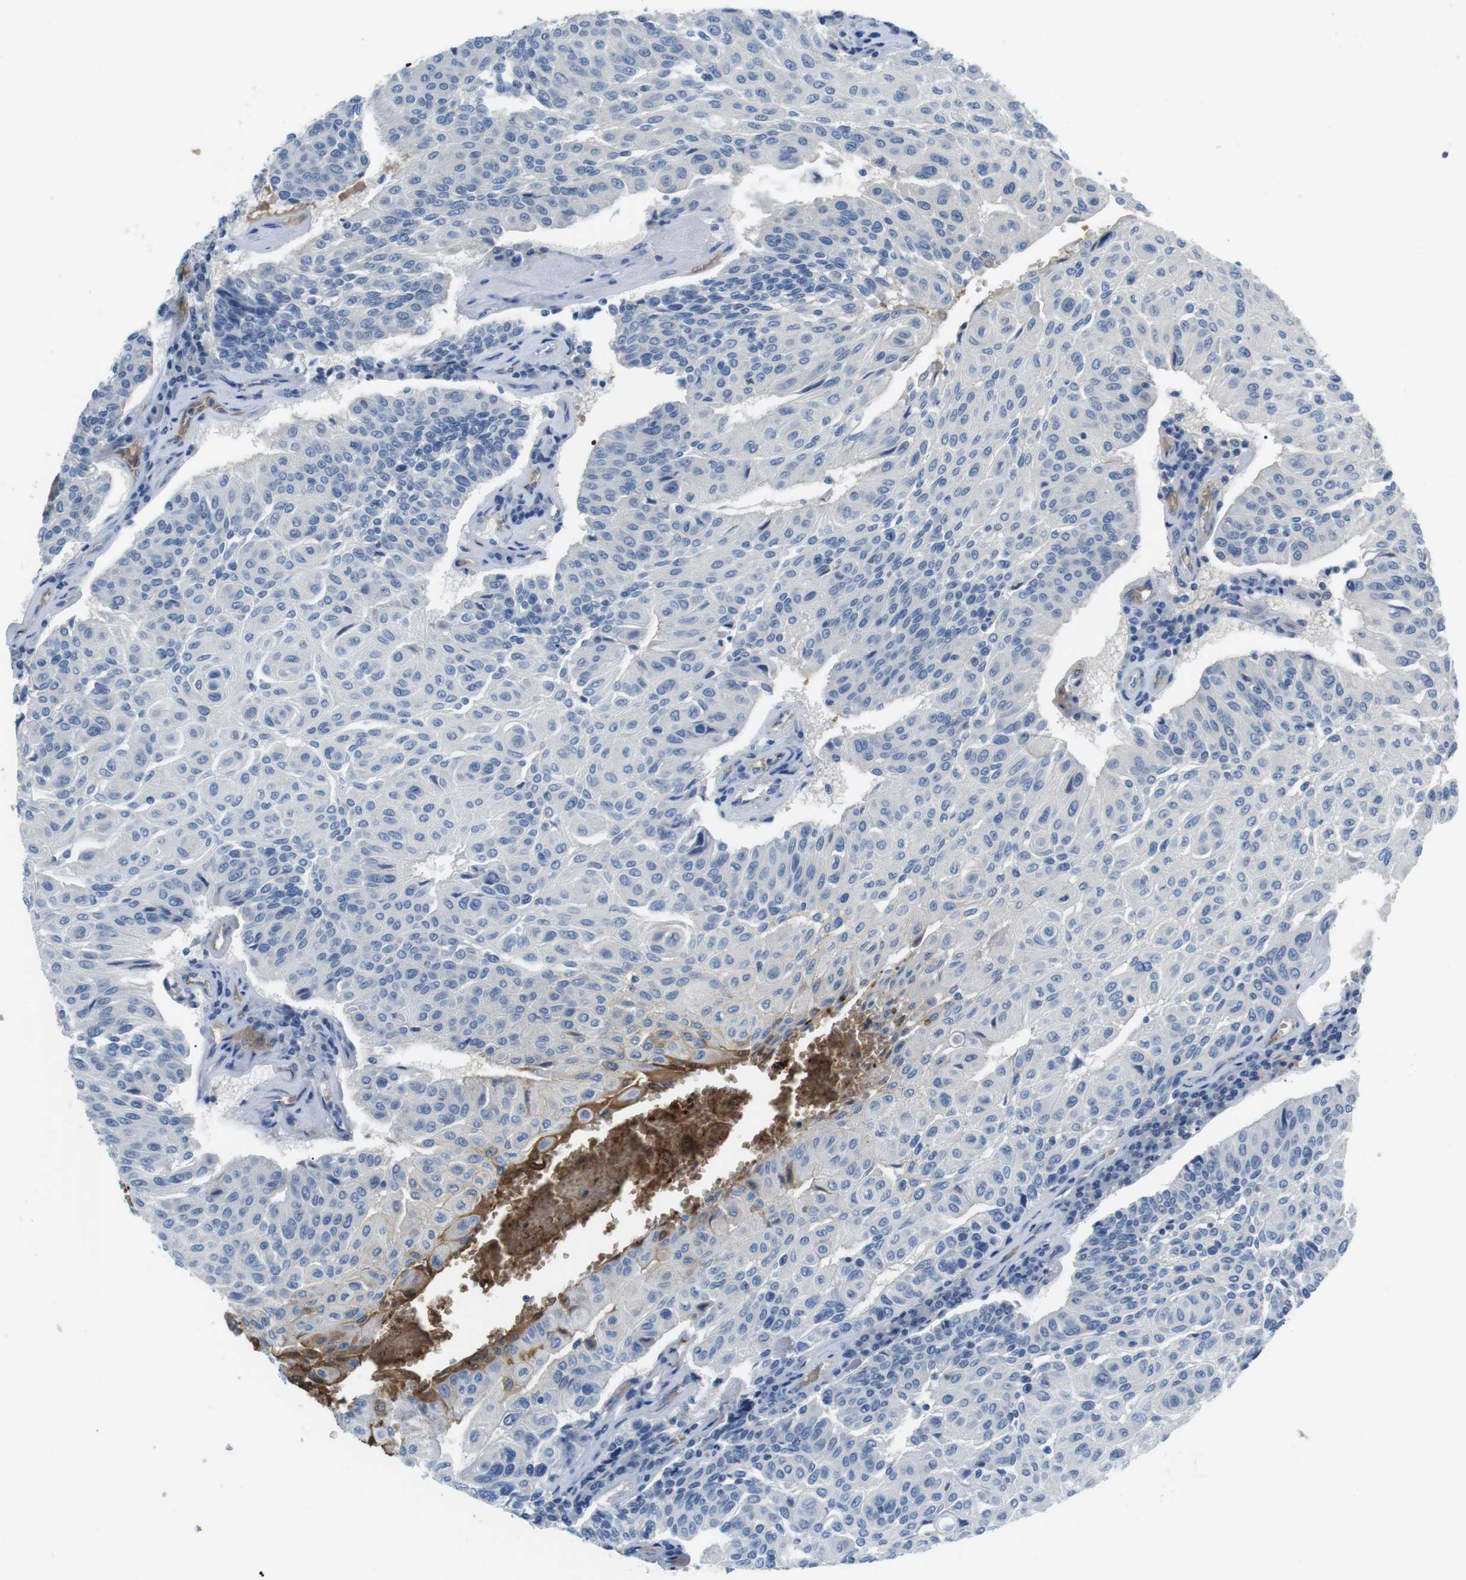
{"staining": {"intensity": "negative", "quantity": "none", "location": "none"}, "tissue": "urothelial cancer", "cell_type": "Tumor cells", "image_type": "cancer", "snomed": [{"axis": "morphology", "description": "Urothelial carcinoma, High grade"}, {"axis": "topography", "description": "Urinary bladder"}], "caption": "This micrograph is of high-grade urothelial carcinoma stained with immunohistochemistry to label a protein in brown with the nuclei are counter-stained blue. There is no positivity in tumor cells. Nuclei are stained in blue.", "gene": "ADCY10", "patient": {"sex": "male", "age": 66}}